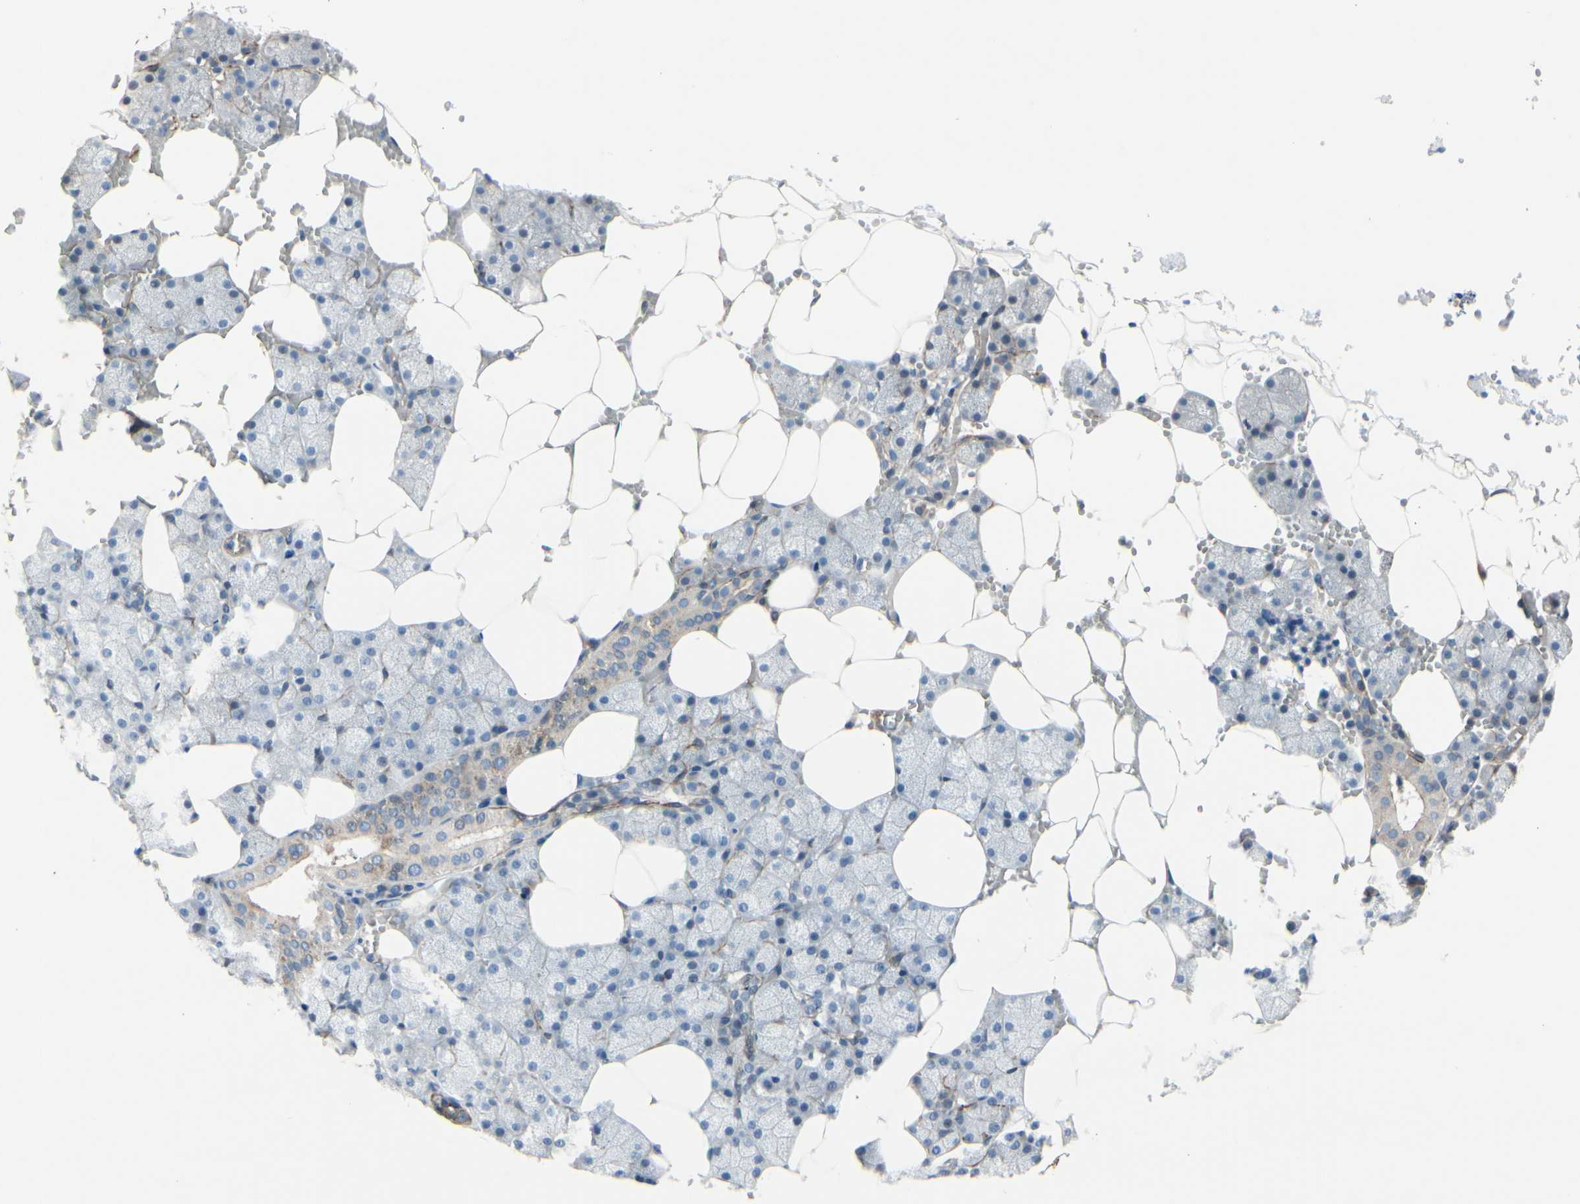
{"staining": {"intensity": "weak", "quantity": "<25%", "location": "cytoplasmic/membranous"}, "tissue": "salivary gland", "cell_type": "Glandular cells", "image_type": "normal", "snomed": [{"axis": "morphology", "description": "Normal tissue, NOS"}, {"axis": "topography", "description": "Salivary gland"}], "caption": "A micrograph of human salivary gland is negative for staining in glandular cells.", "gene": "TPM1", "patient": {"sex": "male", "age": 62}}